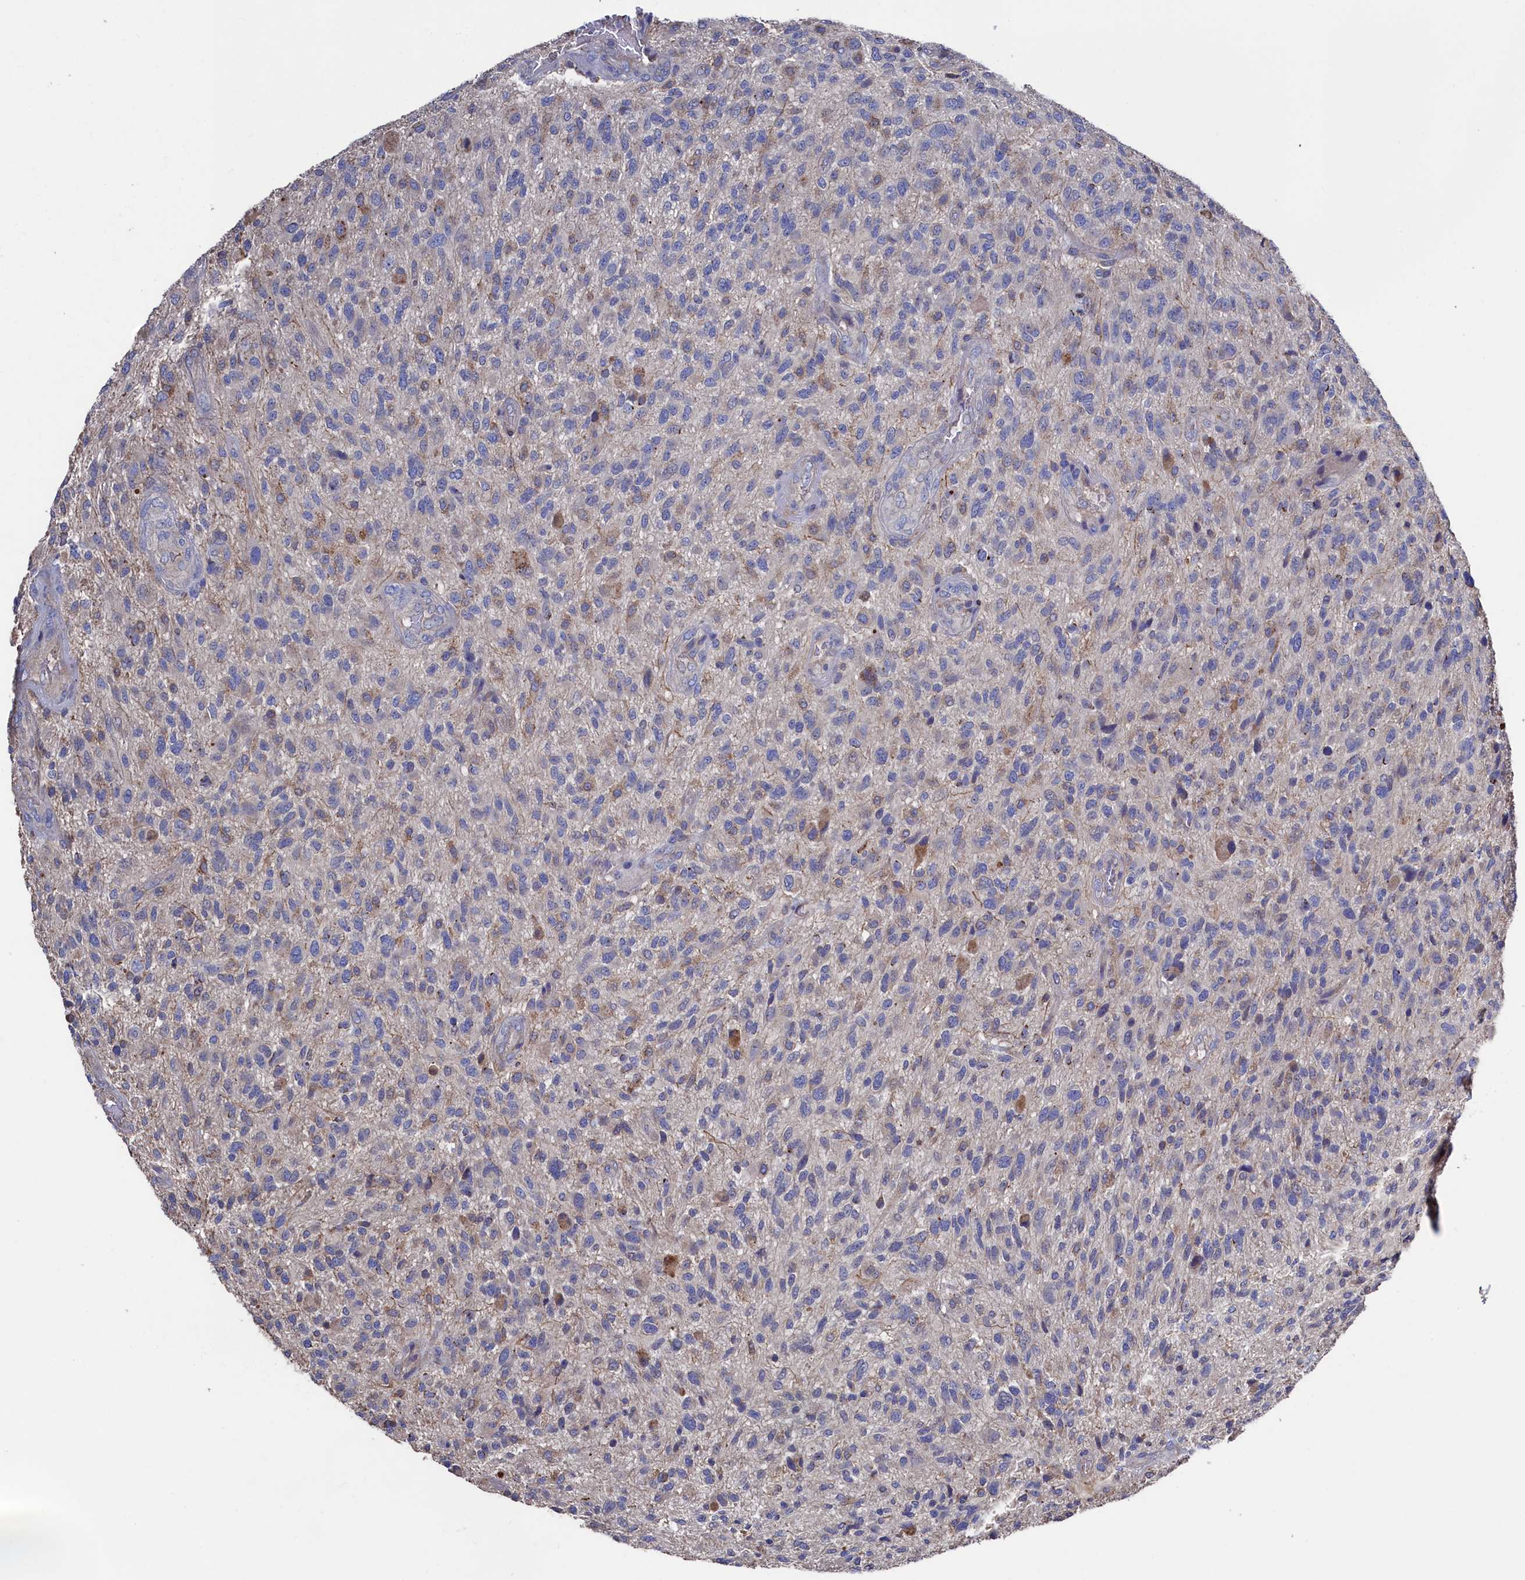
{"staining": {"intensity": "negative", "quantity": "none", "location": "none"}, "tissue": "glioma", "cell_type": "Tumor cells", "image_type": "cancer", "snomed": [{"axis": "morphology", "description": "Glioma, malignant, High grade"}, {"axis": "topography", "description": "Brain"}], "caption": "This is an immunohistochemistry image of human glioma. There is no staining in tumor cells.", "gene": "TK2", "patient": {"sex": "male", "age": 47}}